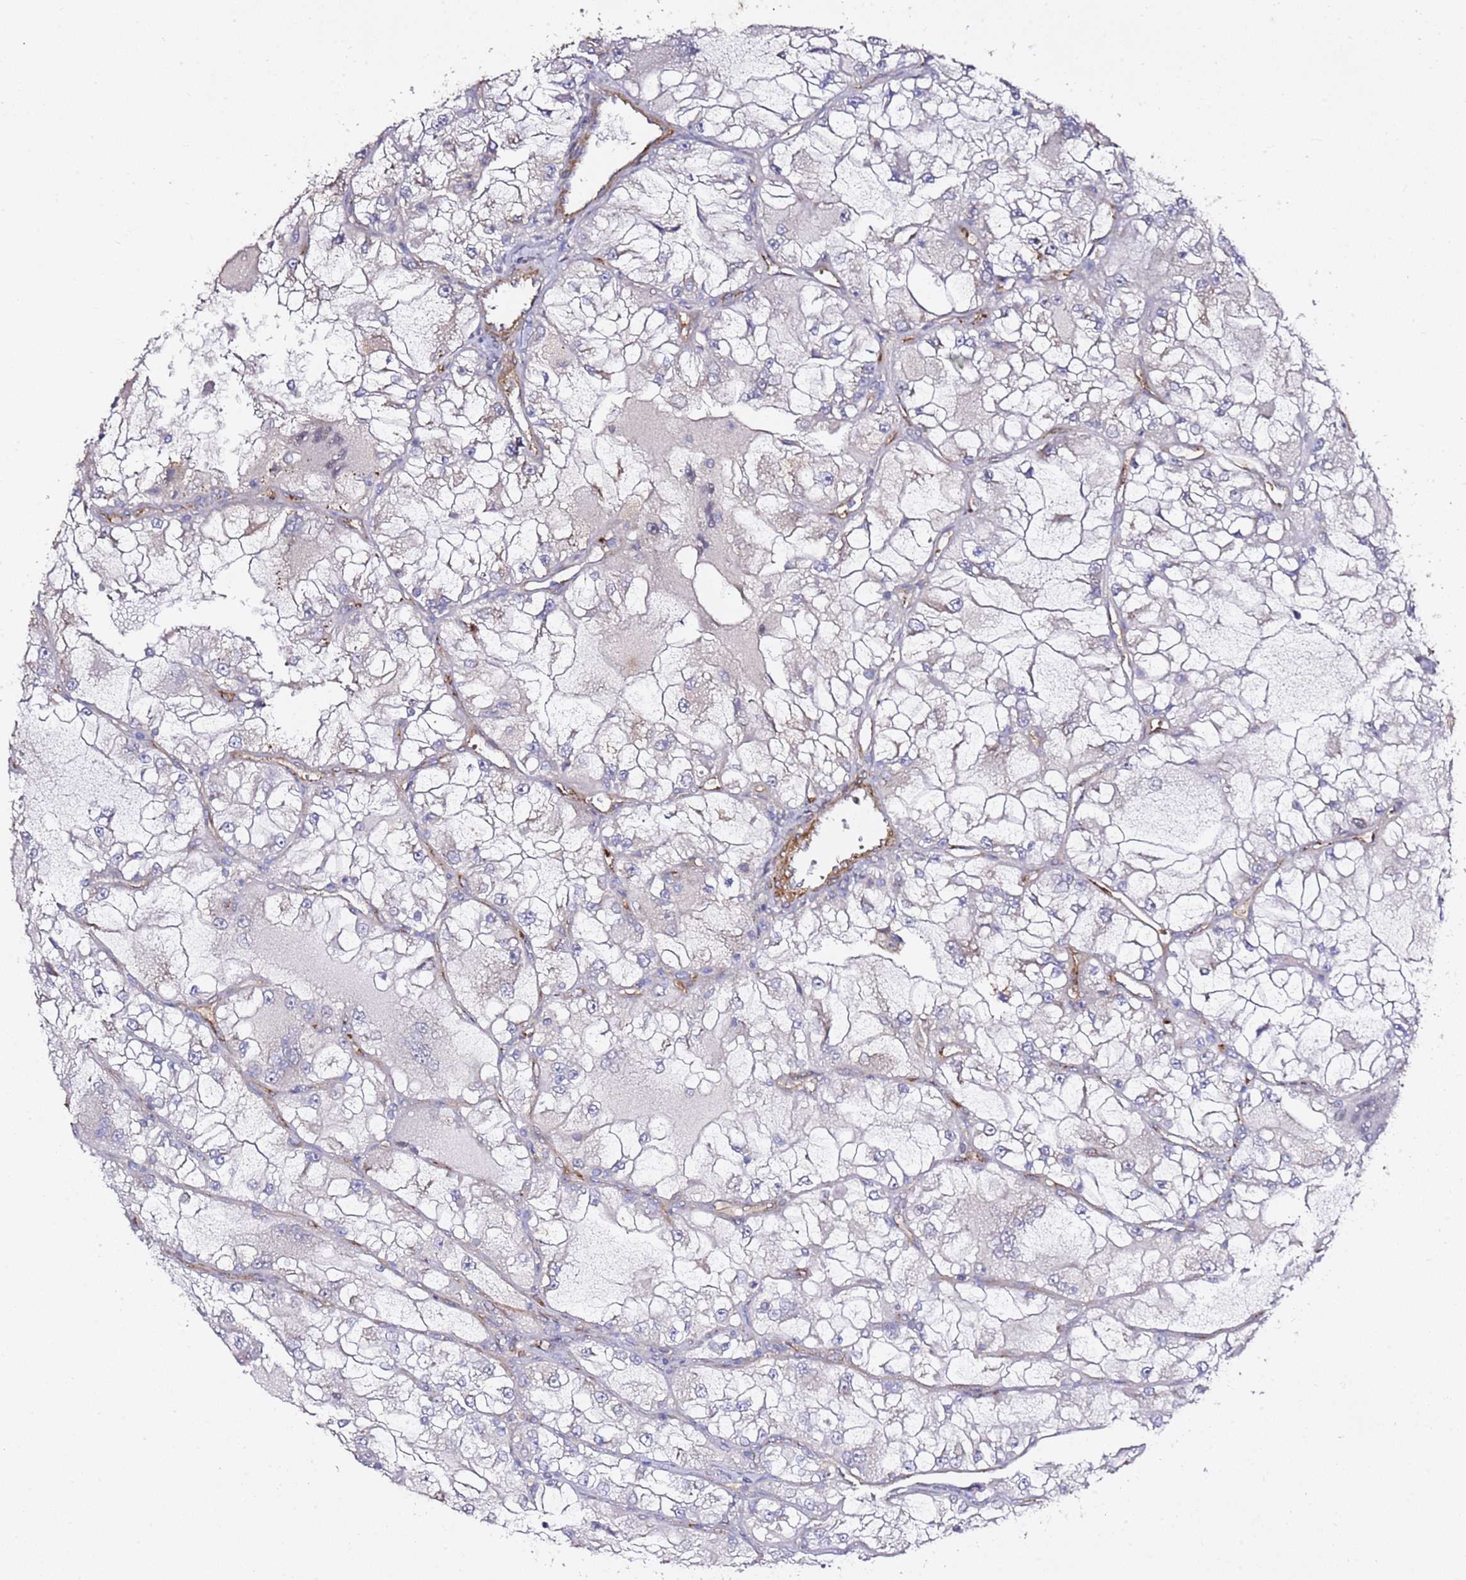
{"staining": {"intensity": "negative", "quantity": "none", "location": "none"}, "tissue": "renal cancer", "cell_type": "Tumor cells", "image_type": "cancer", "snomed": [{"axis": "morphology", "description": "Adenocarcinoma, NOS"}, {"axis": "topography", "description": "Kidney"}], "caption": "Protein analysis of adenocarcinoma (renal) shows no significant positivity in tumor cells.", "gene": "EPS8L1", "patient": {"sex": "female", "age": 72}}